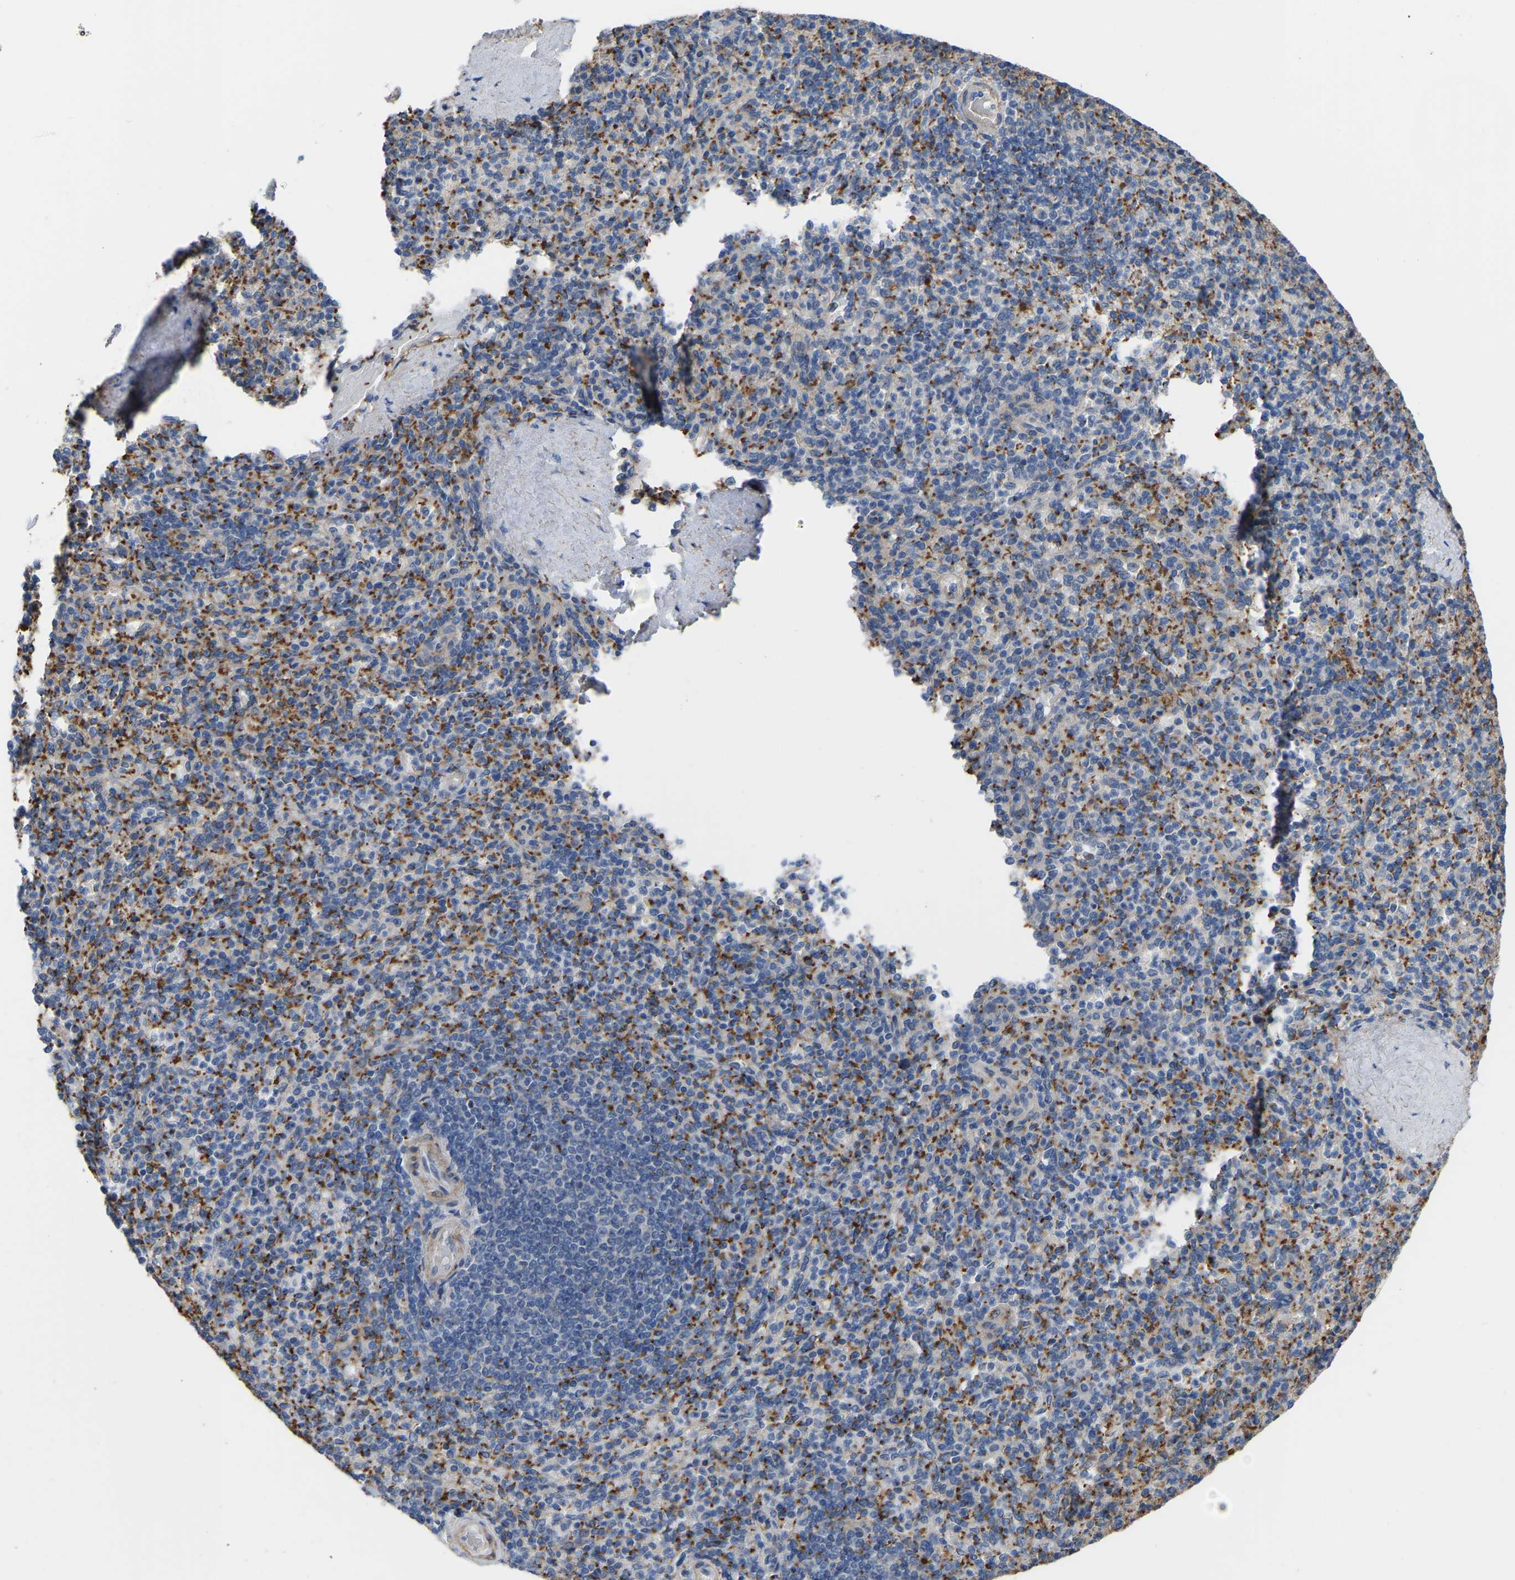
{"staining": {"intensity": "moderate", "quantity": ">75%", "location": "cytoplasmic/membranous"}, "tissue": "spleen", "cell_type": "Cells in red pulp", "image_type": "normal", "snomed": [{"axis": "morphology", "description": "Normal tissue, NOS"}, {"axis": "topography", "description": "Spleen"}], "caption": "Immunohistochemical staining of benign spleen exhibits >75% levels of moderate cytoplasmic/membranous protein positivity in about >75% of cells in red pulp.", "gene": "ZNF449", "patient": {"sex": "male", "age": 36}}